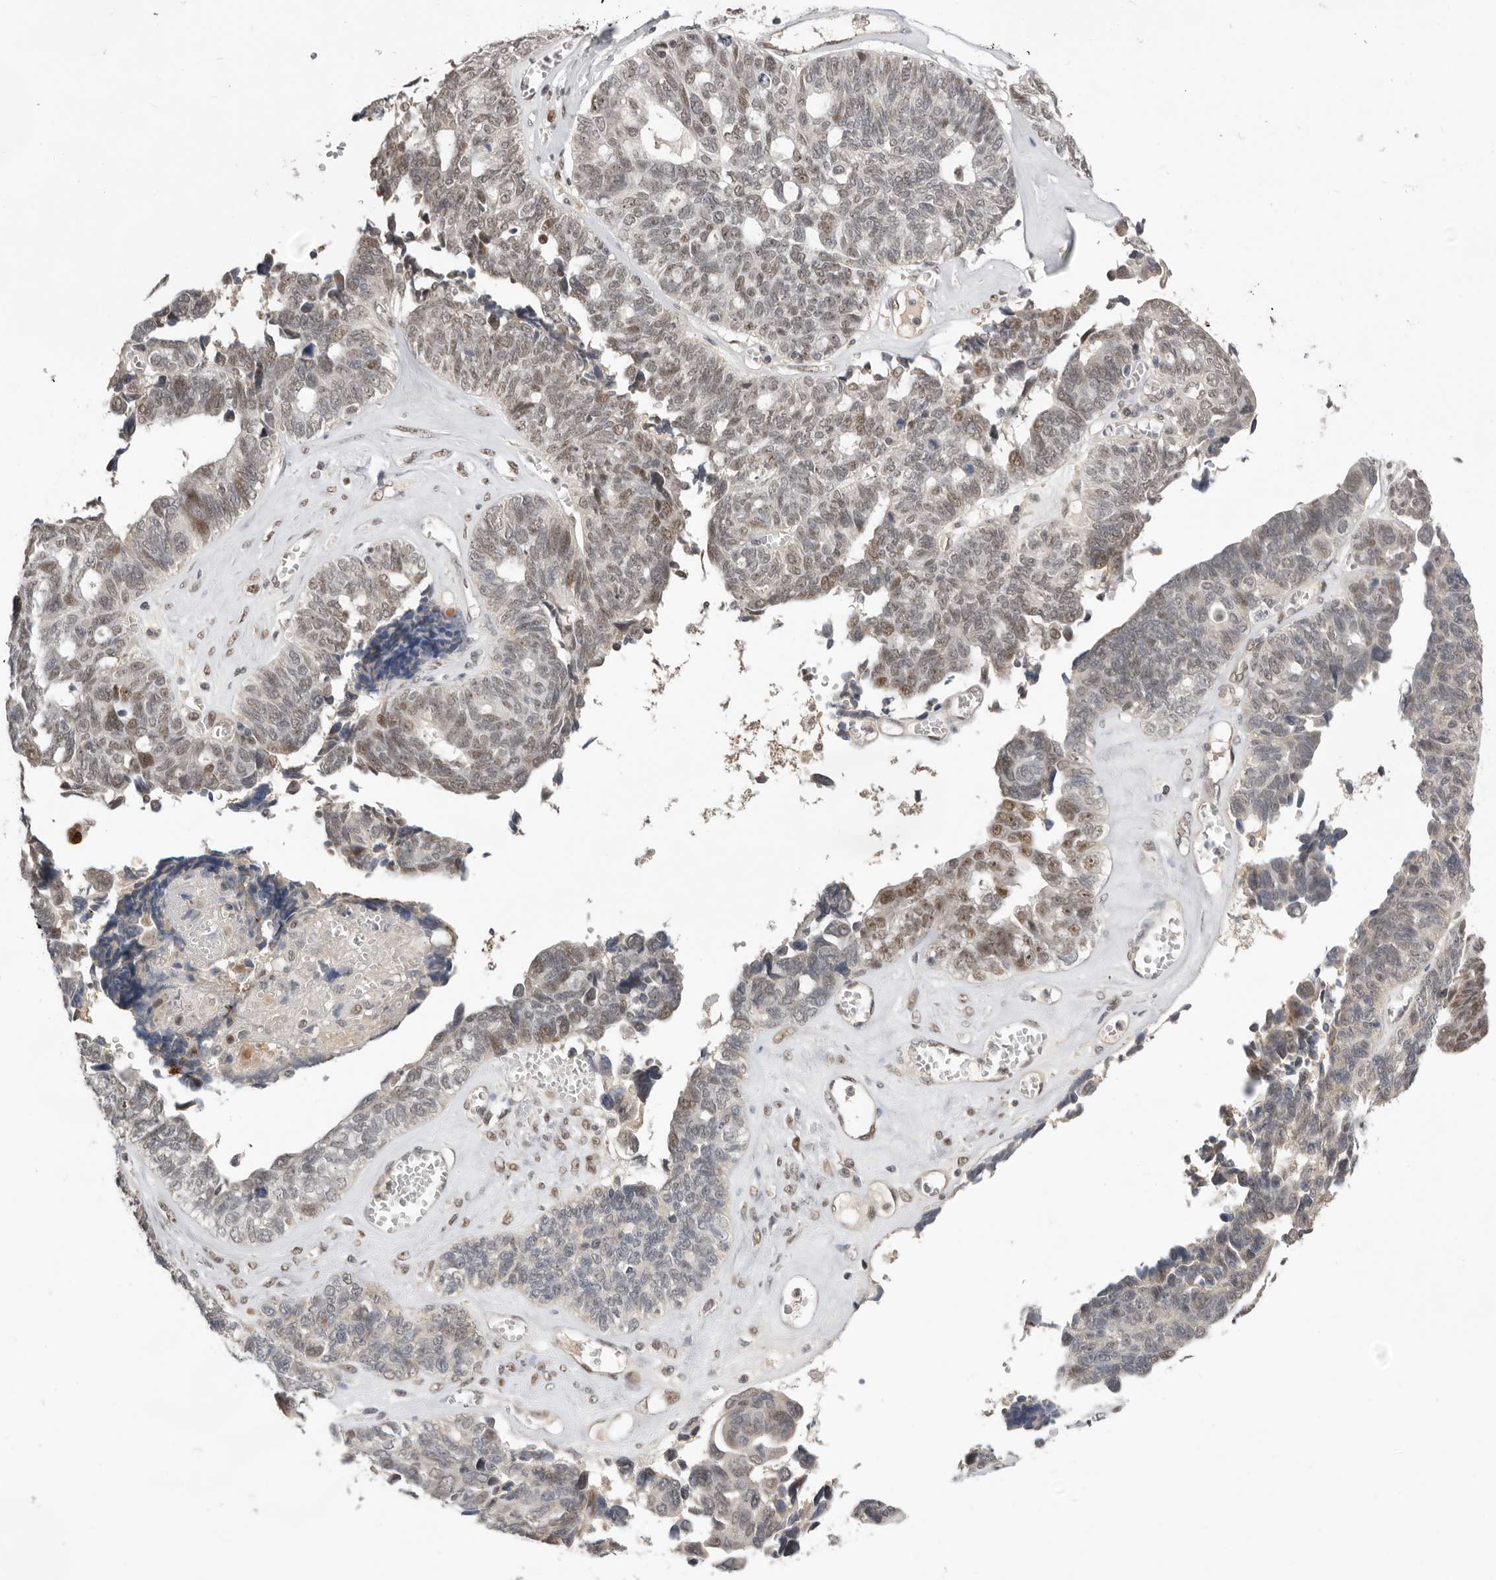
{"staining": {"intensity": "weak", "quantity": "25%-75%", "location": "nuclear"}, "tissue": "ovarian cancer", "cell_type": "Tumor cells", "image_type": "cancer", "snomed": [{"axis": "morphology", "description": "Cystadenocarcinoma, serous, NOS"}, {"axis": "topography", "description": "Ovary"}], "caption": "This image reveals immunohistochemistry staining of human ovarian cancer, with low weak nuclear expression in about 25%-75% of tumor cells.", "gene": "BRCA2", "patient": {"sex": "female", "age": 79}}